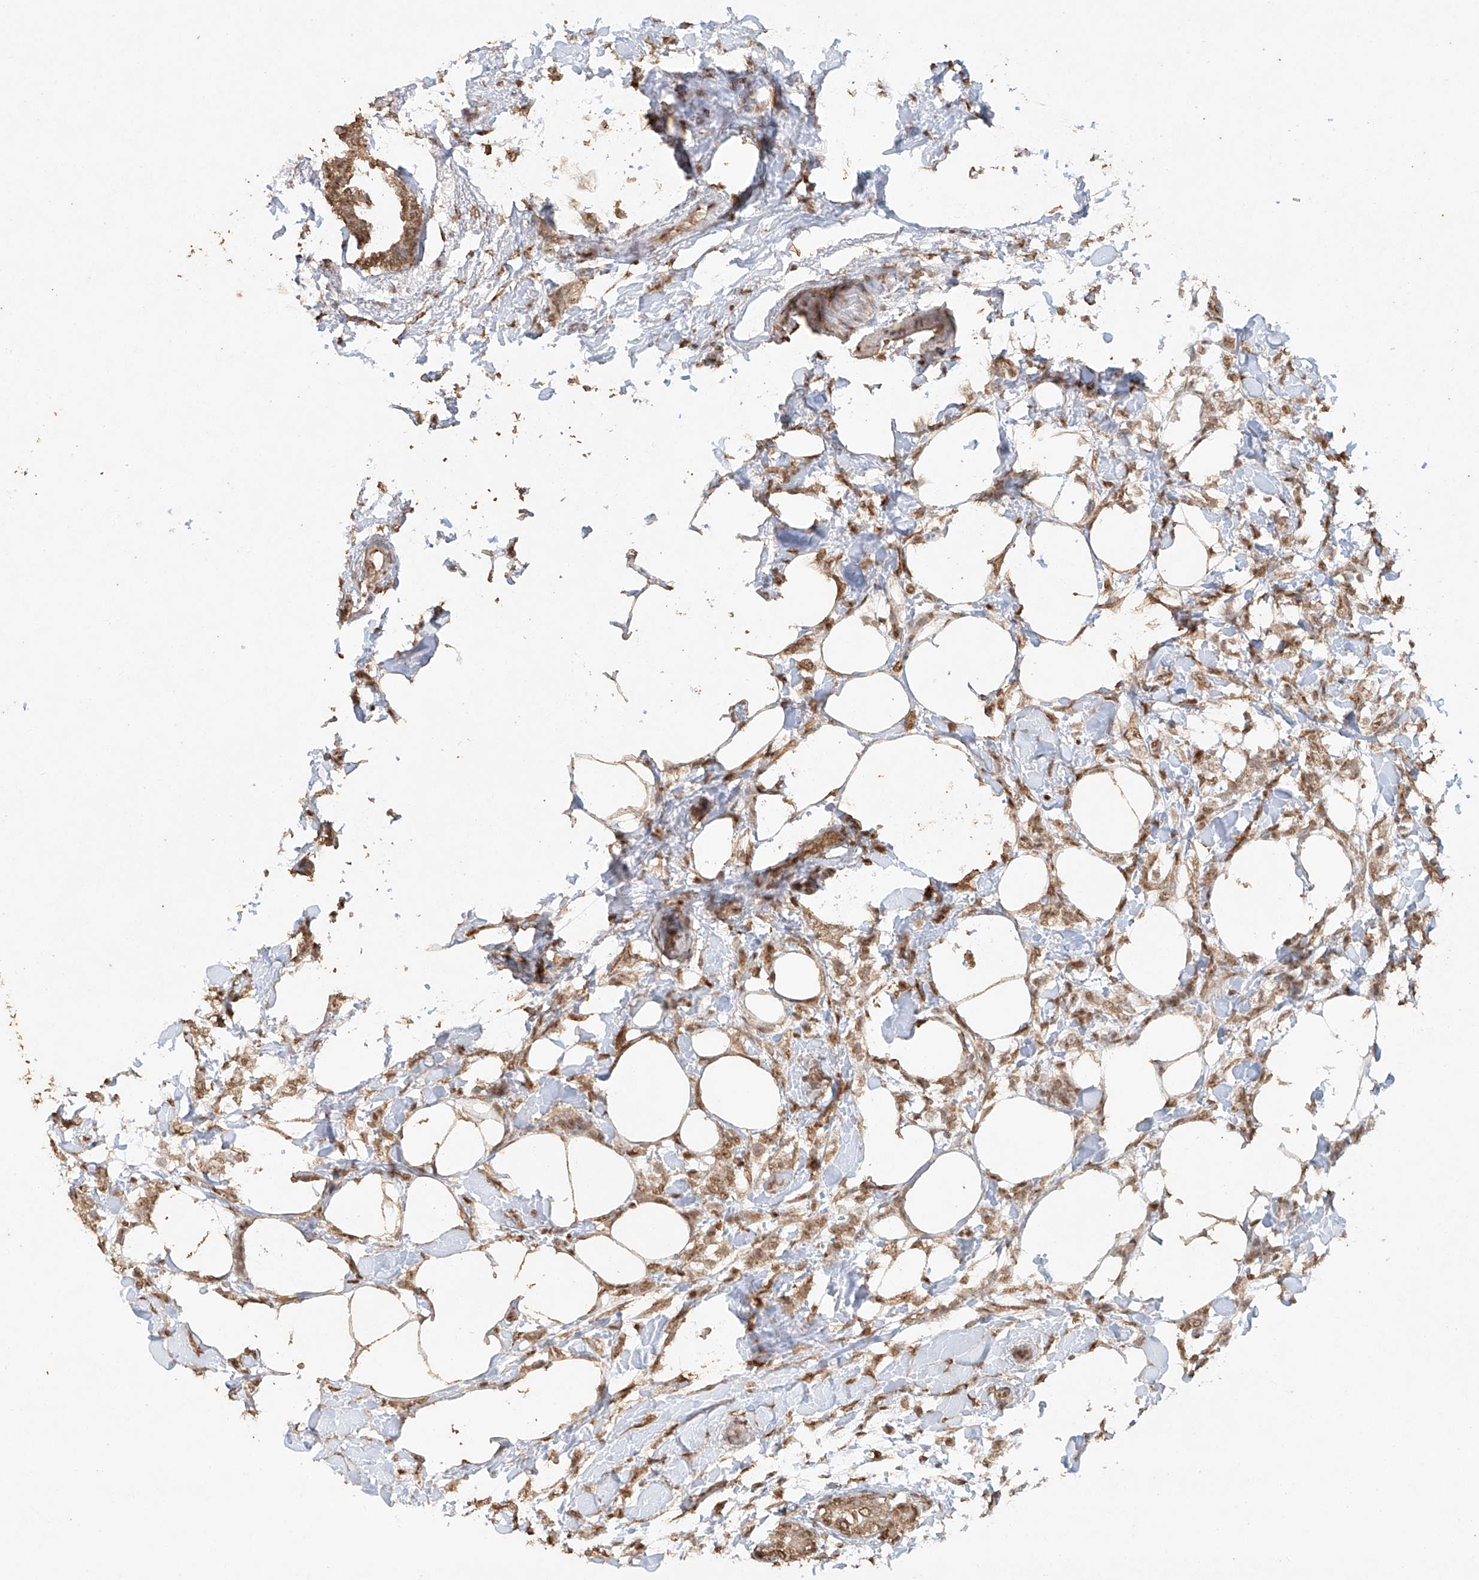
{"staining": {"intensity": "weak", "quantity": ">75%", "location": "cytoplasmic/membranous,nuclear"}, "tissue": "breast cancer", "cell_type": "Tumor cells", "image_type": "cancer", "snomed": [{"axis": "morphology", "description": "Lobular carcinoma, in situ"}, {"axis": "morphology", "description": "Lobular carcinoma"}, {"axis": "topography", "description": "Breast"}], "caption": "Breast cancer (lobular carcinoma) stained with a protein marker shows weak staining in tumor cells.", "gene": "TIGAR", "patient": {"sex": "female", "age": 41}}